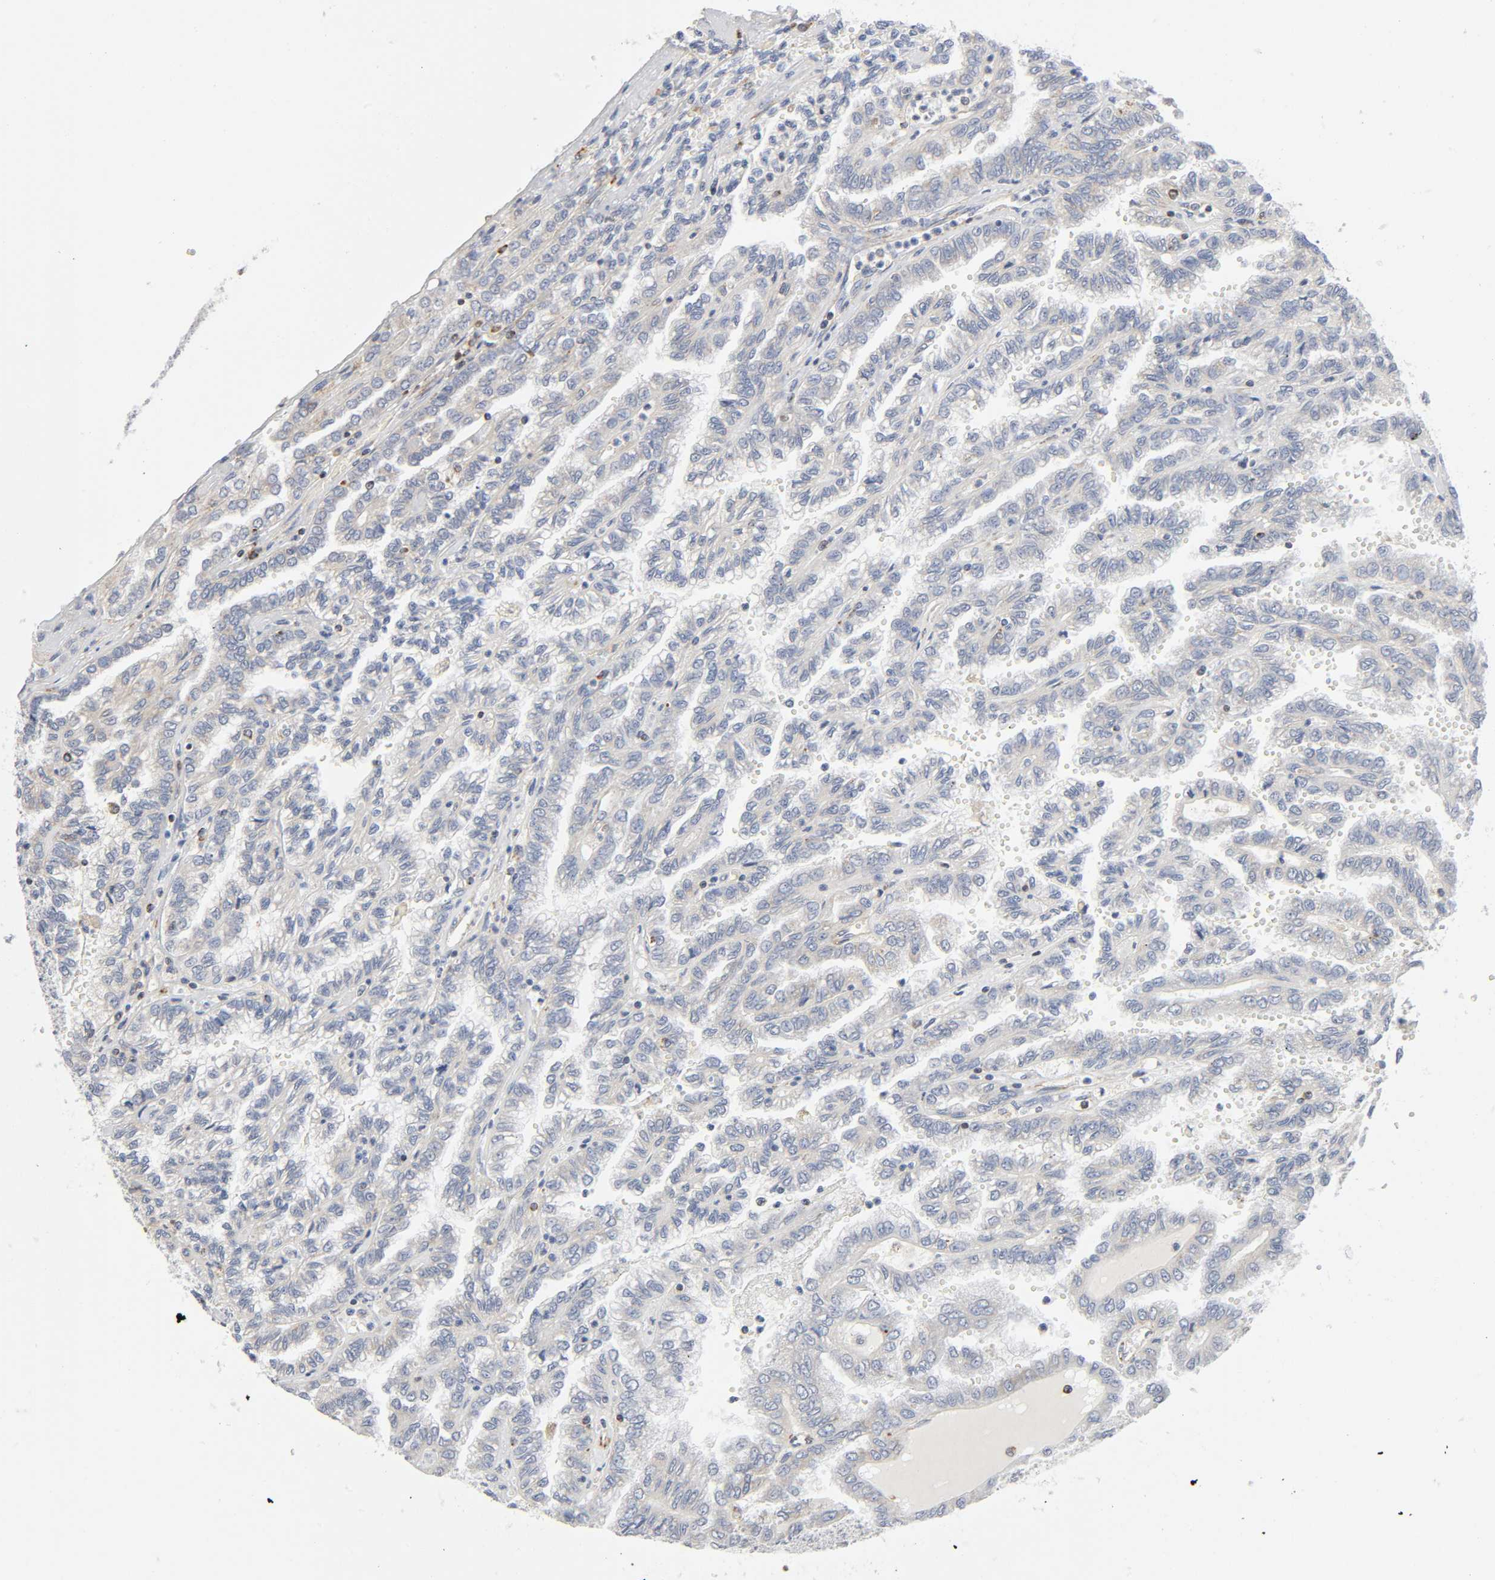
{"staining": {"intensity": "negative", "quantity": "none", "location": "none"}, "tissue": "renal cancer", "cell_type": "Tumor cells", "image_type": "cancer", "snomed": [{"axis": "morphology", "description": "Inflammation, NOS"}, {"axis": "morphology", "description": "Adenocarcinoma, NOS"}, {"axis": "topography", "description": "Kidney"}], "caption": "High magnification brightfield microscopy of renal adenocarcinoma stained with DAB (brown) and counterstained with hematoxylin (blue): tumor cells show no significant staining. Brightfield microscopy of IHC stained with DAB (3,3'-diaminobenzidine) (brown) and hematoxylin (blue), captured at high magnification.", "gene": "BAK1", "patient": {"sex": "male", "age": 68}}